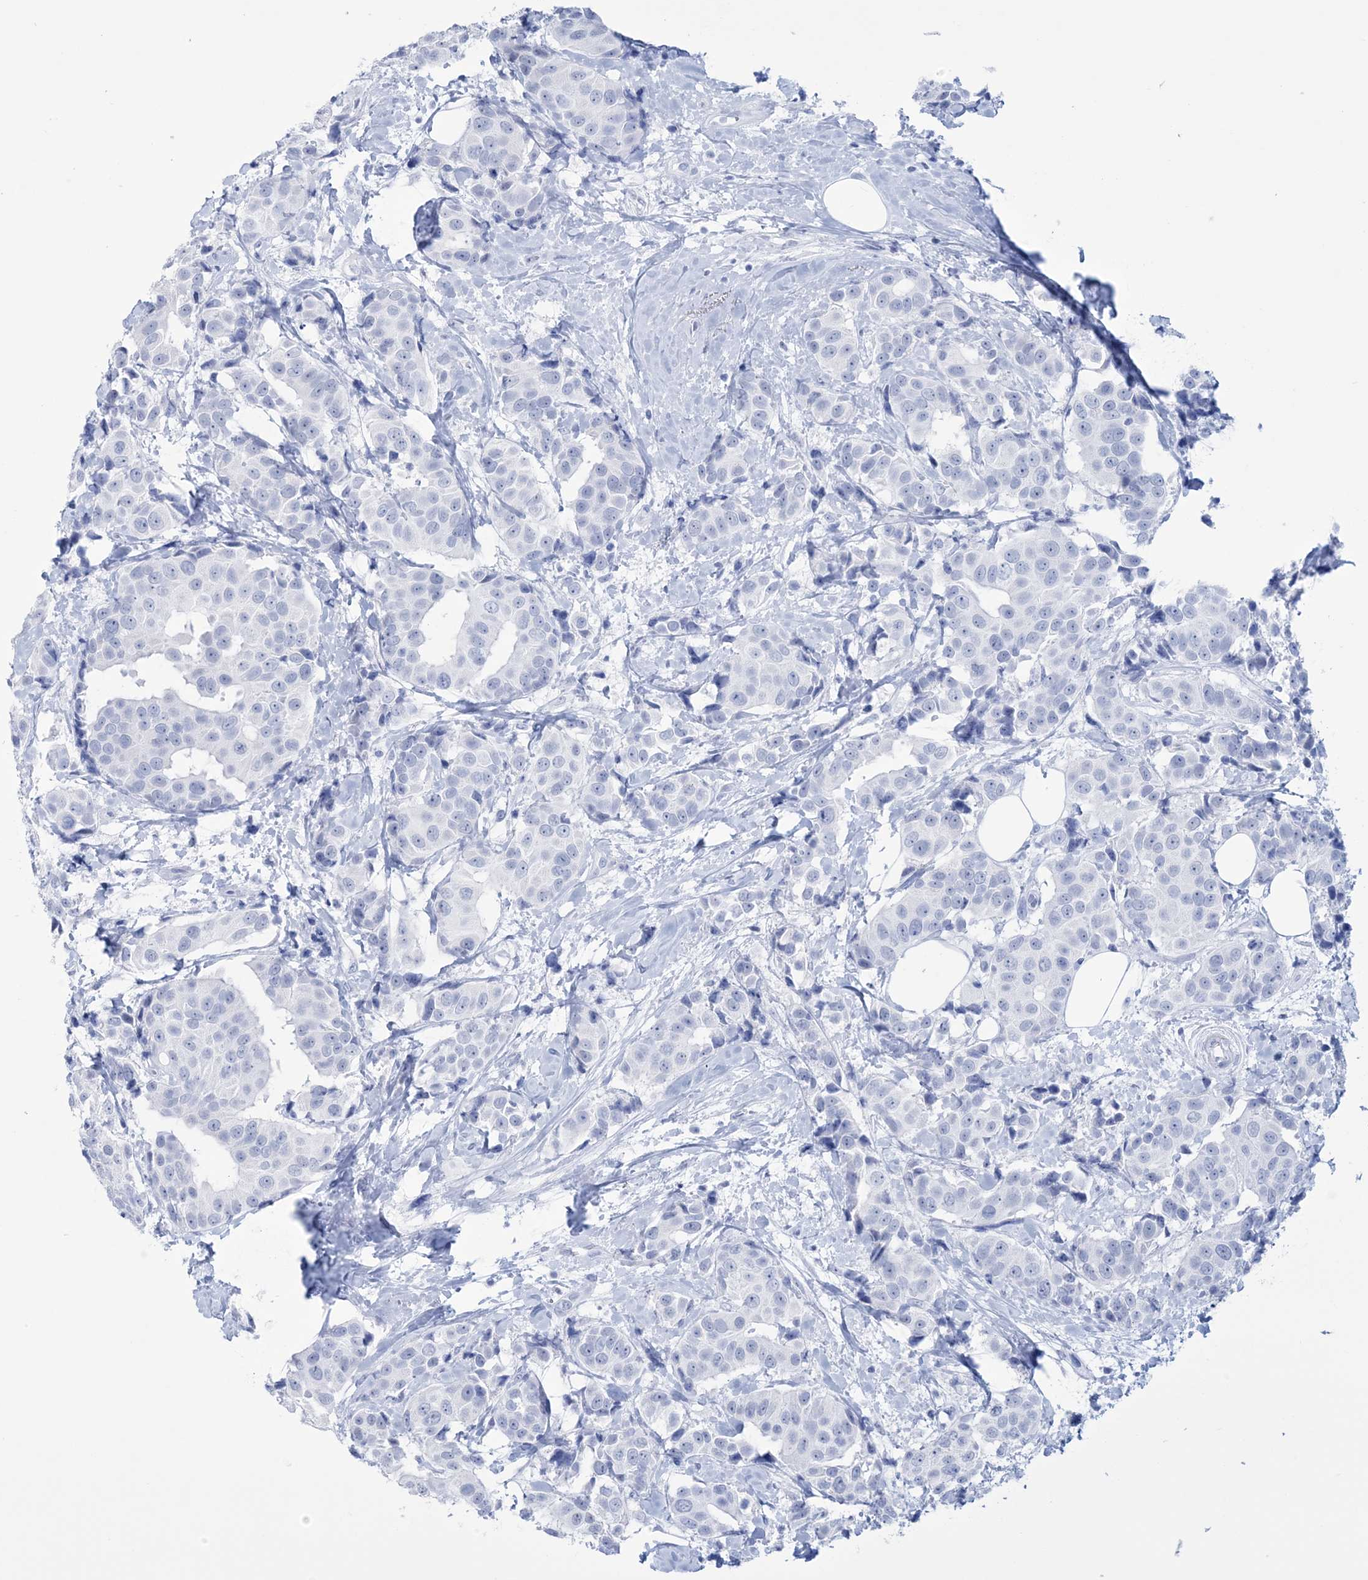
{"staining": {"intensity": "negative", "quantity": "none", "location": "none"}, "tissue": "breast cancer", "cell_type": "Tumor cells", "image_type": "cancer", "snomed": [{"axis": "morphology", "description": "Normal tissue, NOS"}, {"axis": "morphology", "description": "Duct carcinoma"}, {"axis": "topography", "description": "Breast"}], "caption": "Protein analysis of breast cancer (infiltrating ductal carcinoma) demonstrates no significant expression in tumor cells. (Brightfield microscopy of DAB IHC at high magnification).", "gene": "DPCD", "patient": {"sex": "female", "age": 39}}